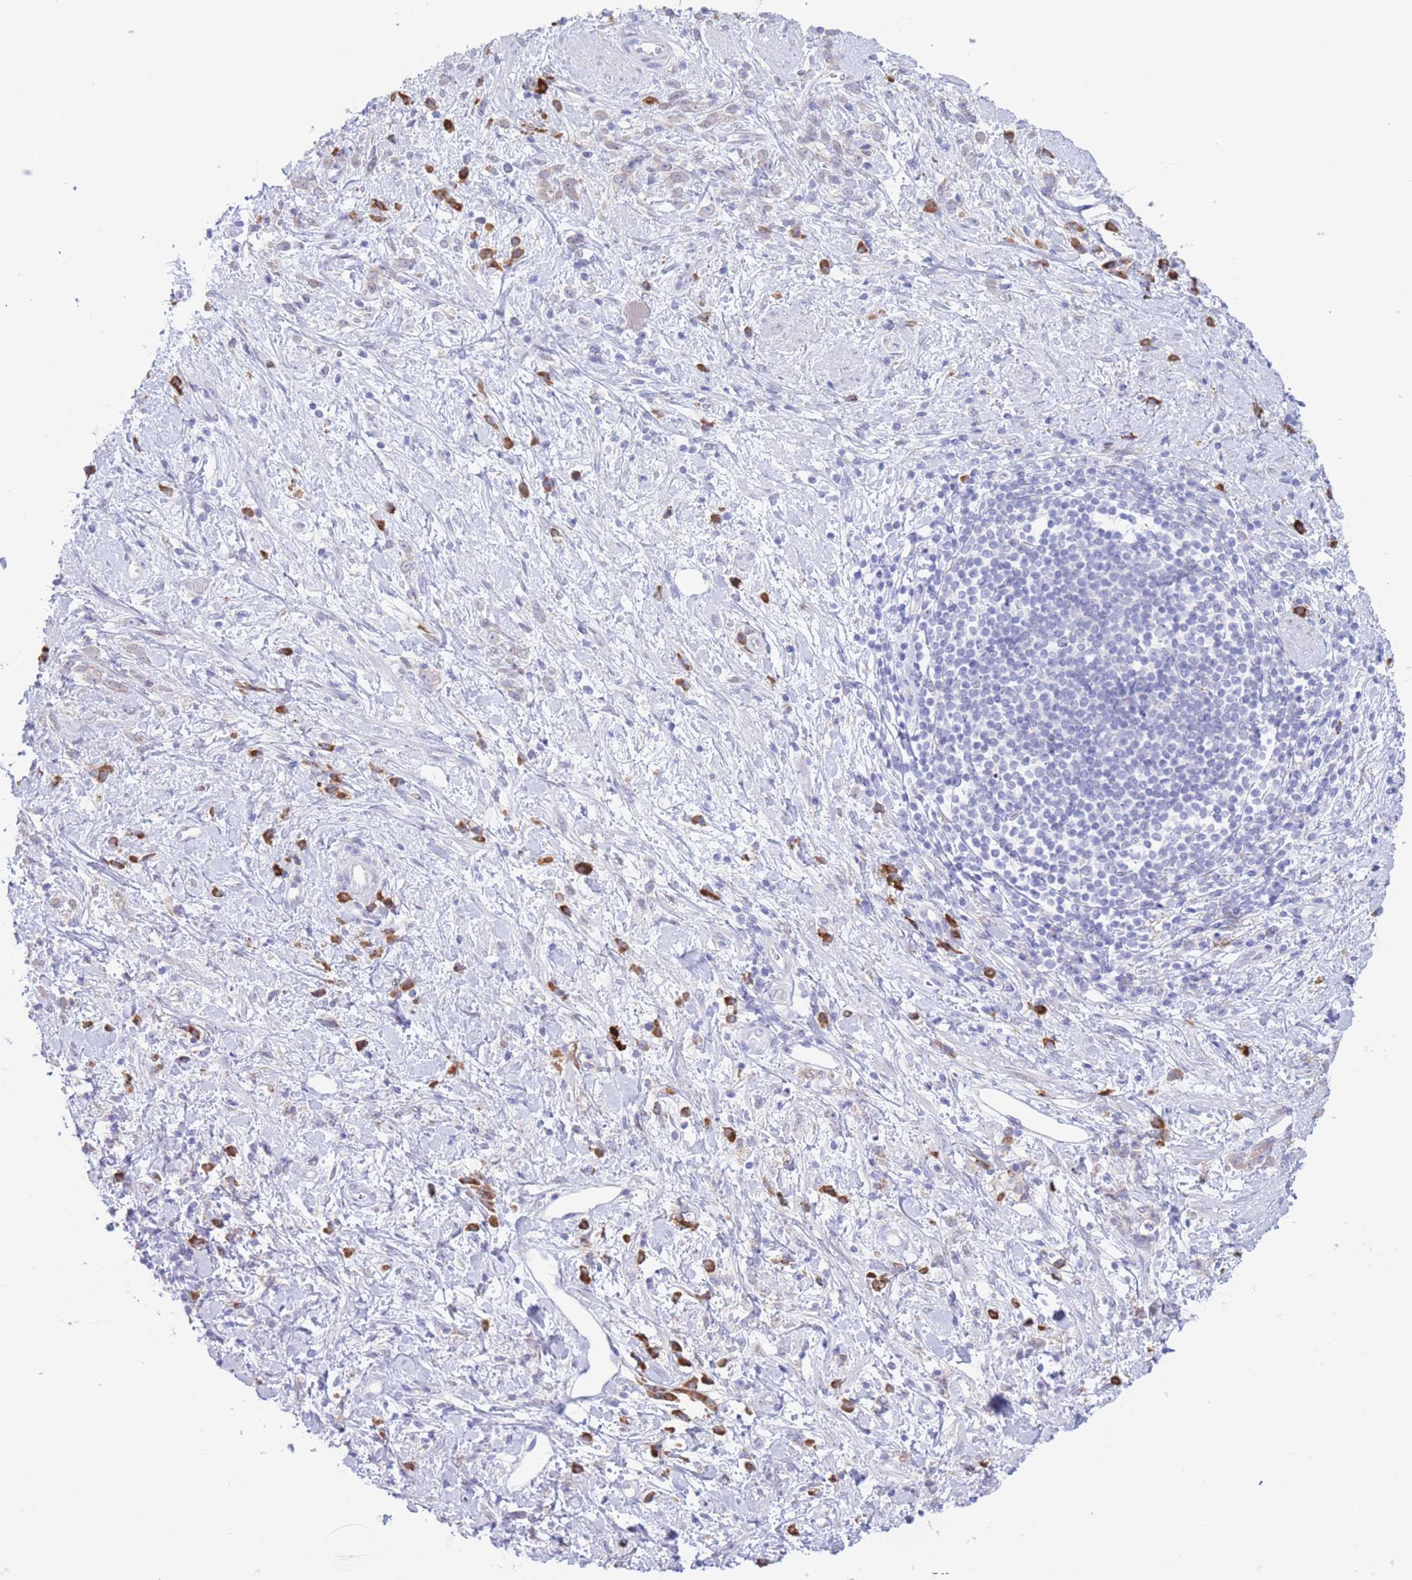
{"staining": {"intensity": "negative", "quantity": "none", "location": "none"}, "tissue": "stomach cancer", "cell_type": "Tumor cells", "image_type": "cancer", "snomed": [{"axis": "morphology", "description": "Adenocarcinoma, NOS"}, {"axis": "topography", "description": "Stomach"}], "caption": "Tumor cells show no significant protein staining in adenocarcinoma (stomach). Brightfield microscopy of immunohistochemistry (IHC) stained with DAB (3,3'-diaminobenzidine) (brown) and hematoxylin (blue), captured at high magnification.", "gene": "MYDGF", "patient": {"sex": "female", "age": 60}}